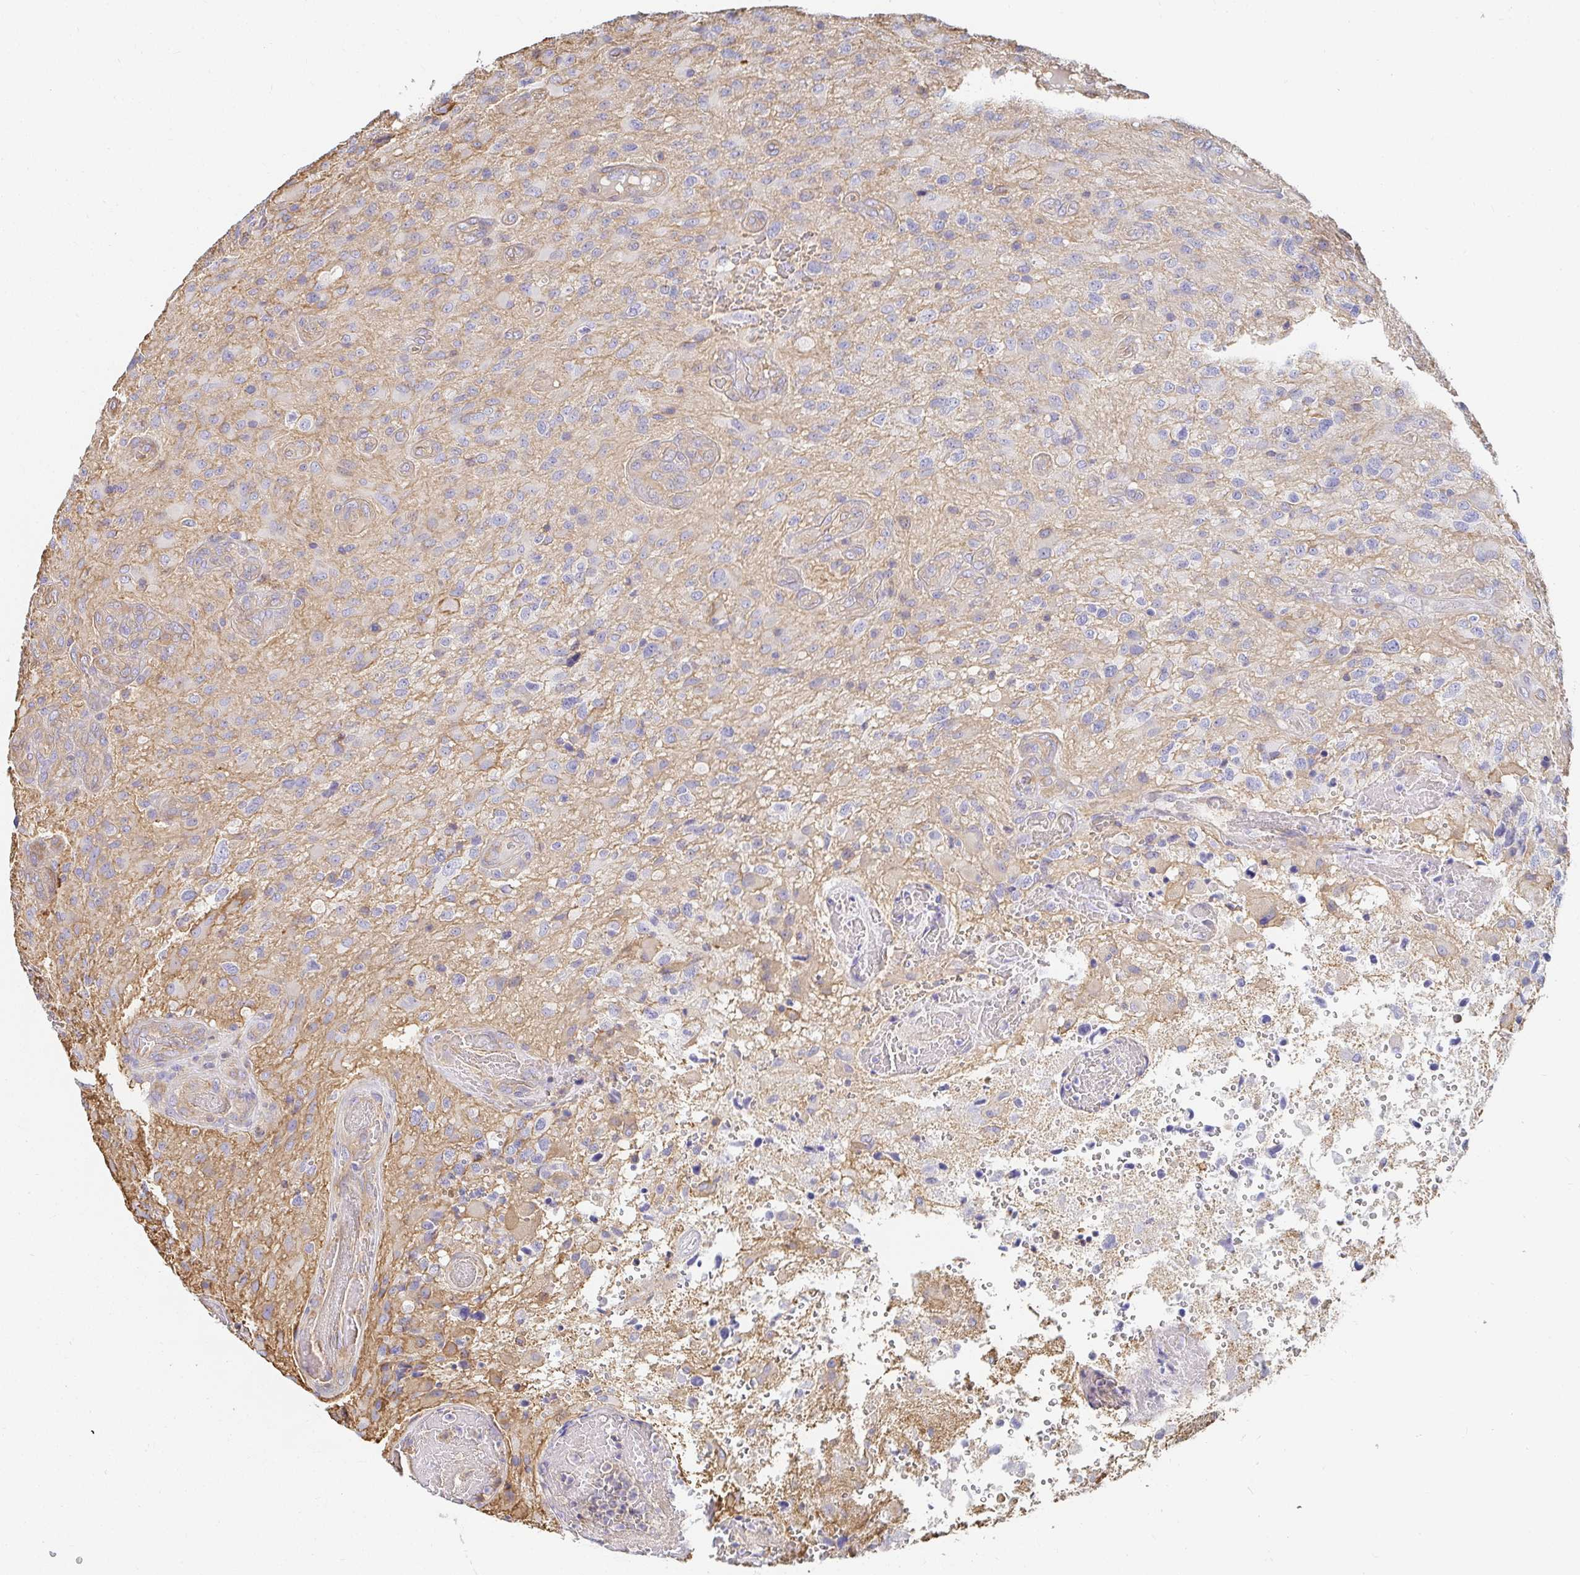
{"staining": {"intensity": "negative", "quantity": "none", "location": "none"}, "tissue": "glioma", "cell_type": "Tumor cells", "image_type": "cancer", "snomed": [{"axis": "morphology", "description": "Glioma, malignant, High grade"}, {"axis": "topography", "description": "Brain"}], "caption": "DAB (3,3'-diaminobenzidine) immunohistochemical staining of glioma reveals no significant expression in tumor cells.", "gene": "TSPAN19", "patient": {"sex": "male", "age": 53}}